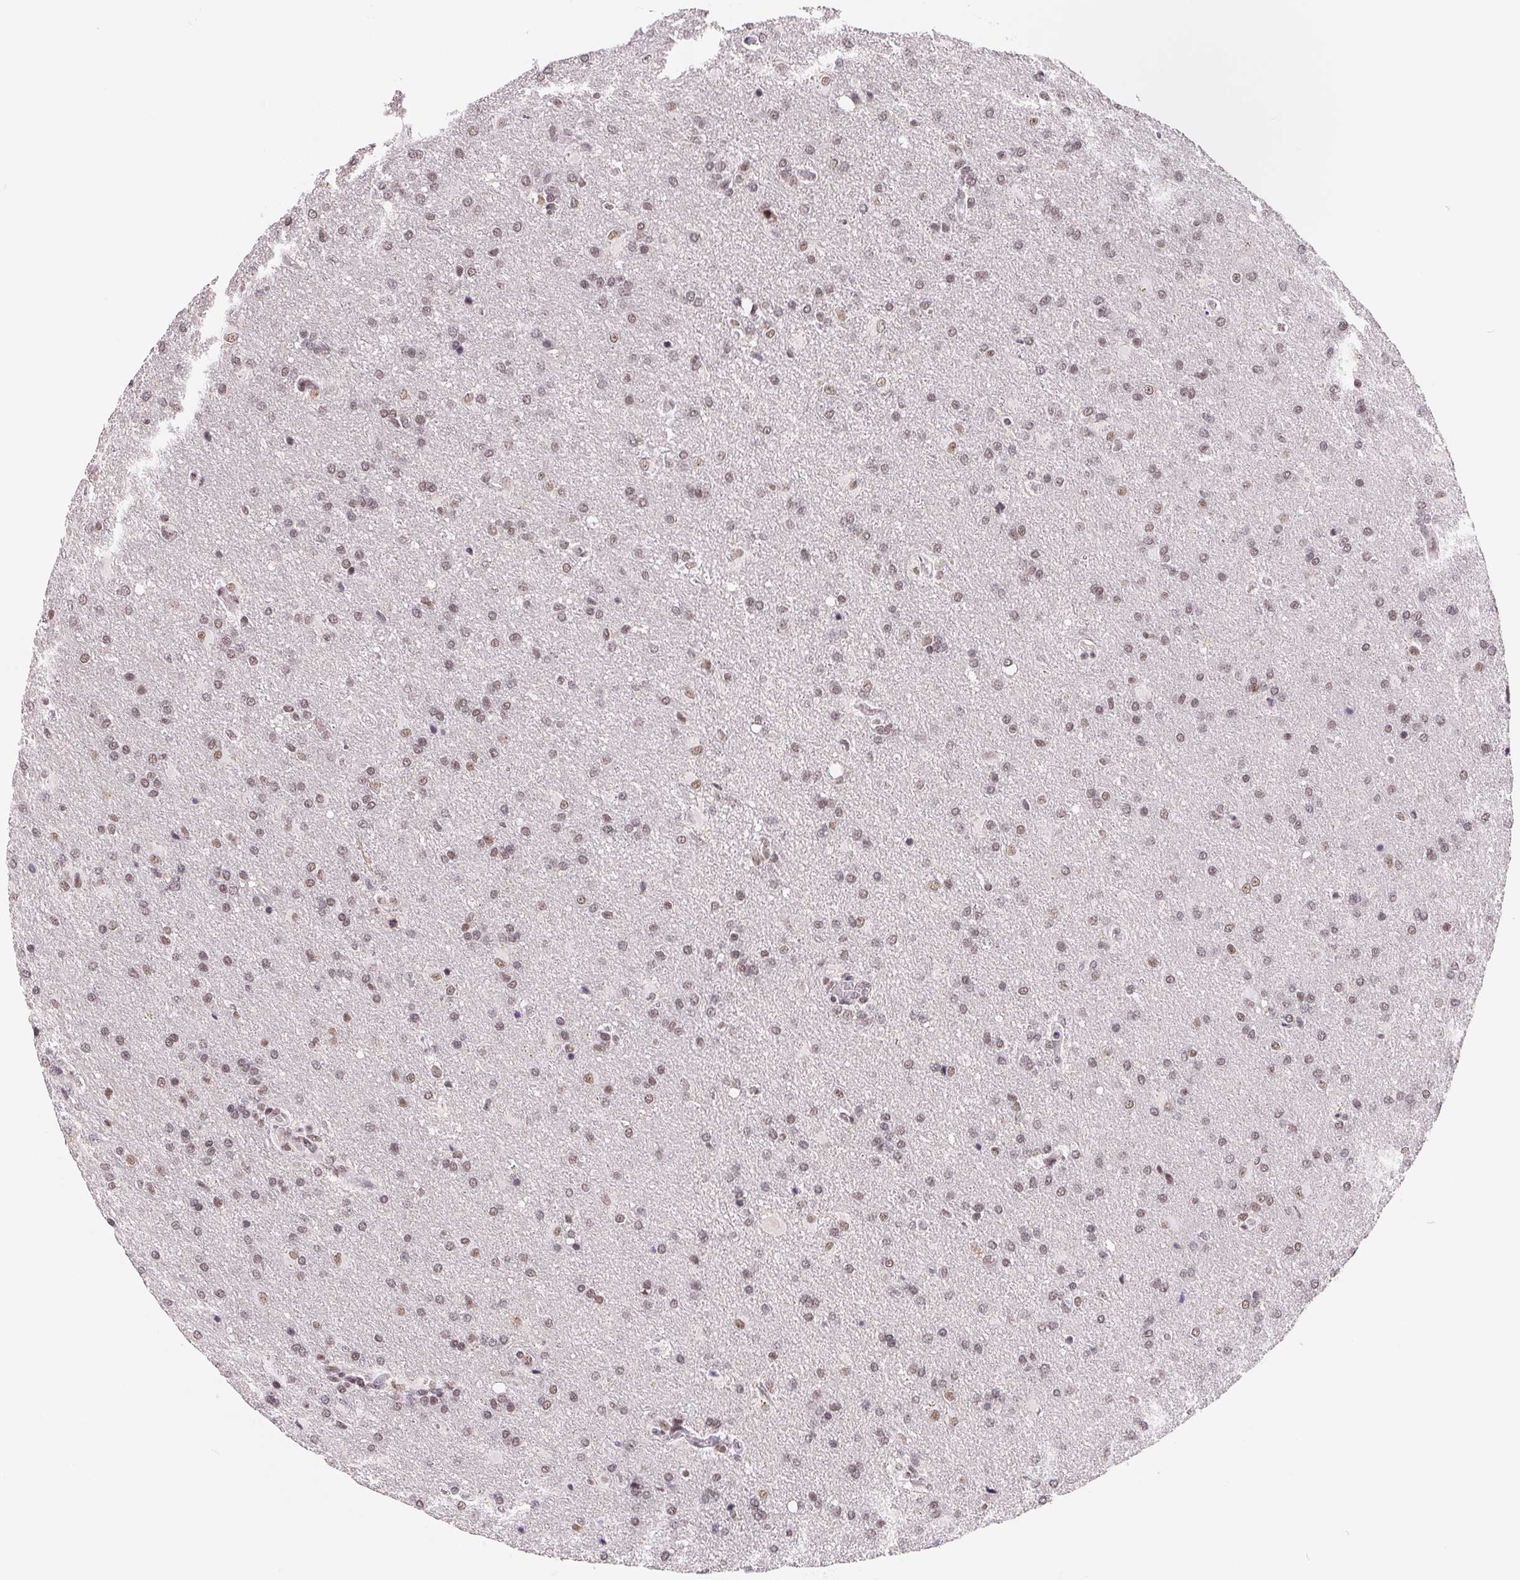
{"staining": {"intensity": "weak", "quantity": "25%-75%", "location": "nuclear"}, "tissue": "glioma", "cell_type": "Tumor cells", "image_type": "cancer", "snomed": [{"axis": "morphology", "description": "Glioma, malignant, High grade"}, {"axis": "topography", "description": "Brain"}], "caption": "Protein positivity by immunohistochemistry reveals weak nuclear expression in about 25%-75% of tumor cells in malignant high-grade glioma. (DAB (3,3'-diaminobenzidine) IHC with brightfield microscopy, high magnification).", "gene": "TCERG1", "patient": {"sex": "male", "age": 68}}